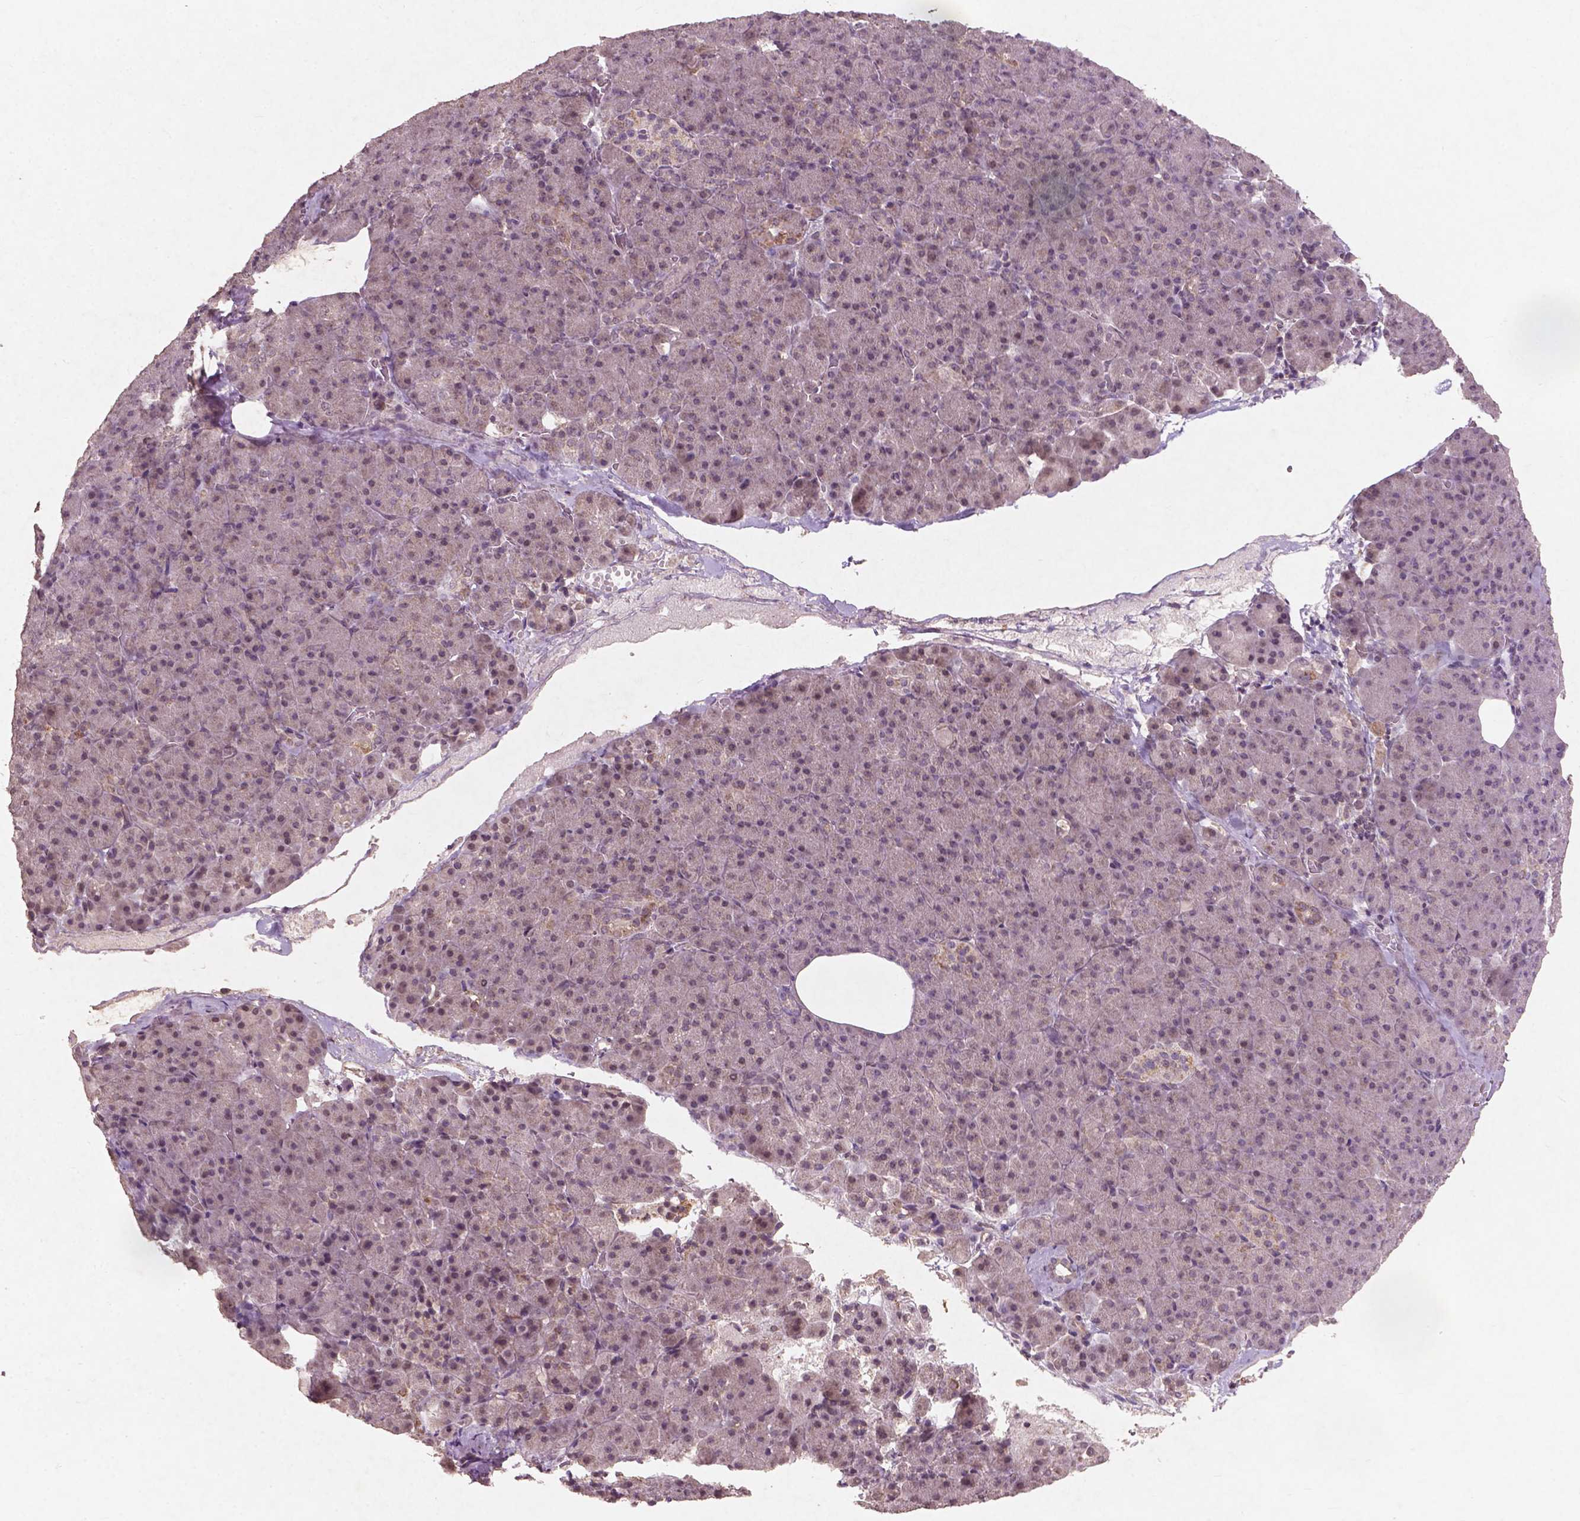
{"staining": {"intensity": "negative", "quantity": "none", "location": "none"}, "tissue": "pancreas", "cell_type": "Exocrine glandular cells", "image_type": "normal", "snomed": [{"axis": "morphology", "description": "Normal tissue, NOS"}, {"axis": "topography", "description": "Pancreas"}], "caption": "This histopathology image is of benign pancreas stained with immunohistochemistry to label a protein in brown with the nuclei are counter-stained blue. There is no positivity in exocrine glandular cells.", "gene": "SMAD2", "patient": {"sex": "female", "age": 74}}